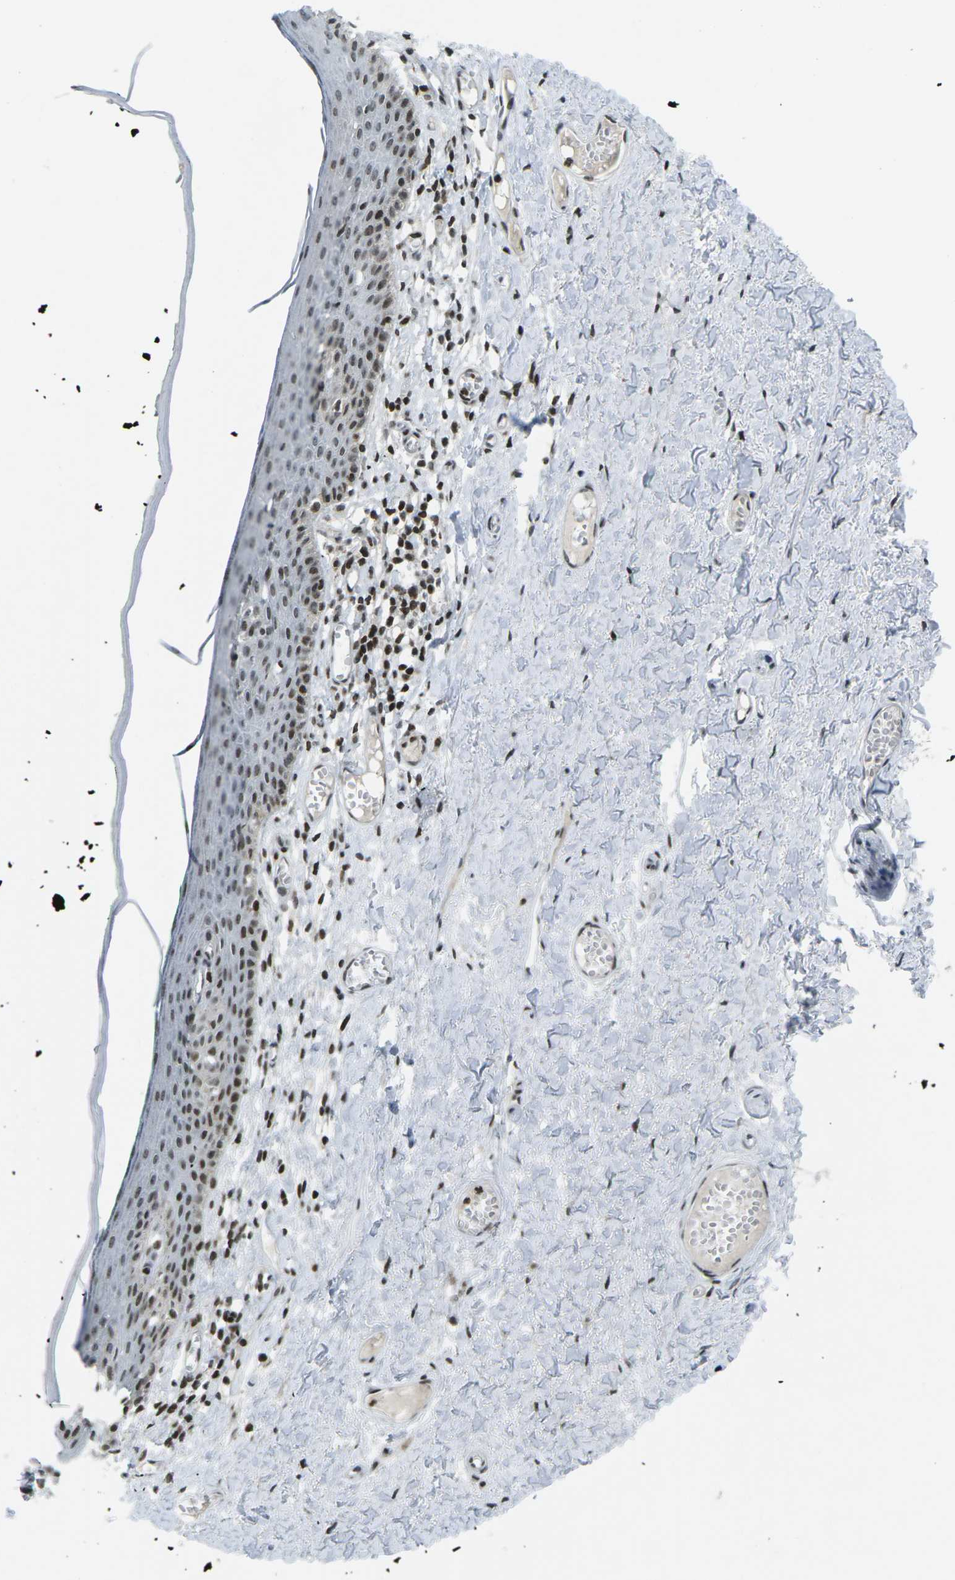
{"staining": {"intensity": "strong", "quantity": "25%-75%", "location": "cytoplasmic/membranous,nuclear"}, "tissue": "skin", "cell_type": "Epidermal cells", "image_type": "normal", "snomed": [{"axis": "morphology", "description": "Normal tissue, NOS"}, {"axis": "topography", "description": "Adipose tissue"}, {"axis": "topography", "description": "Vascular tissue"}, {"axis": "topography", "description": "Anal"}, {"axis": "topography", "description": "Peripheral nerve tissue"}], "caption": "Protein expression analysis of unremarkable human skin reveals strong cytoplasmic/membranous,nuclear staining in approximately 25%-75% of epidermal cells. (Brightfield microscopy of DAB IHC at high magnification).", "gene": "EME1", "patient": {"sex": "female", "age": 54}}